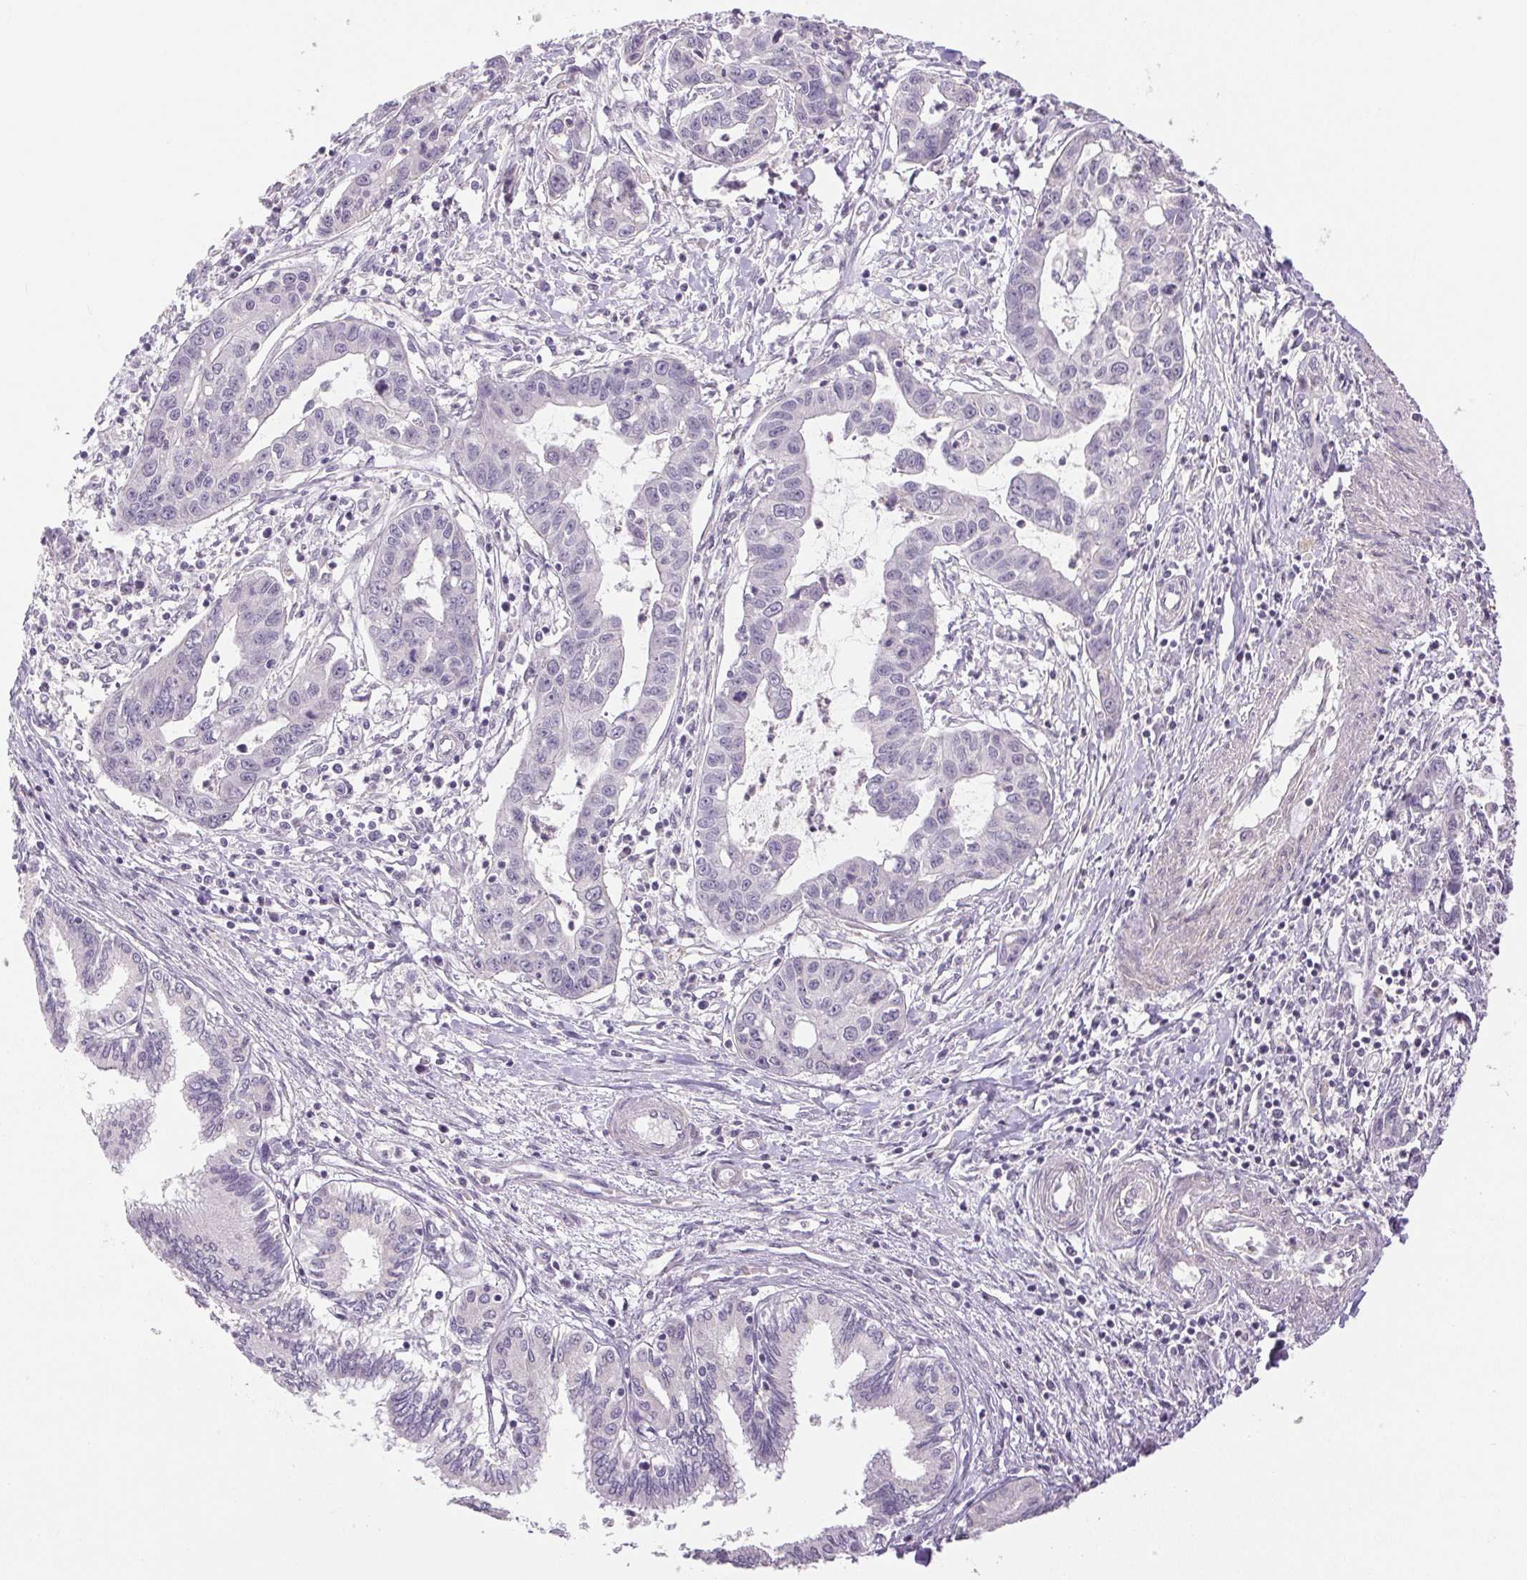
{"staining": {"intensity": "negative", "quantity": "none", "location": "none"}, "tissue": "liver cancer", "cell_type": "Tumor cells", "image_type": "cancer", "snomed": [{"axis": "morphology", "description": "Cholangiocarcinoma"}, {"axis": "topography", "description": "Liver"}], "caption": "Immunohistochemical staining of human liver cholangiocarcinoma displays no significant expression in tumor cells.", "gene": "PRL", "patient": {"sex": "male", "age": 58}}